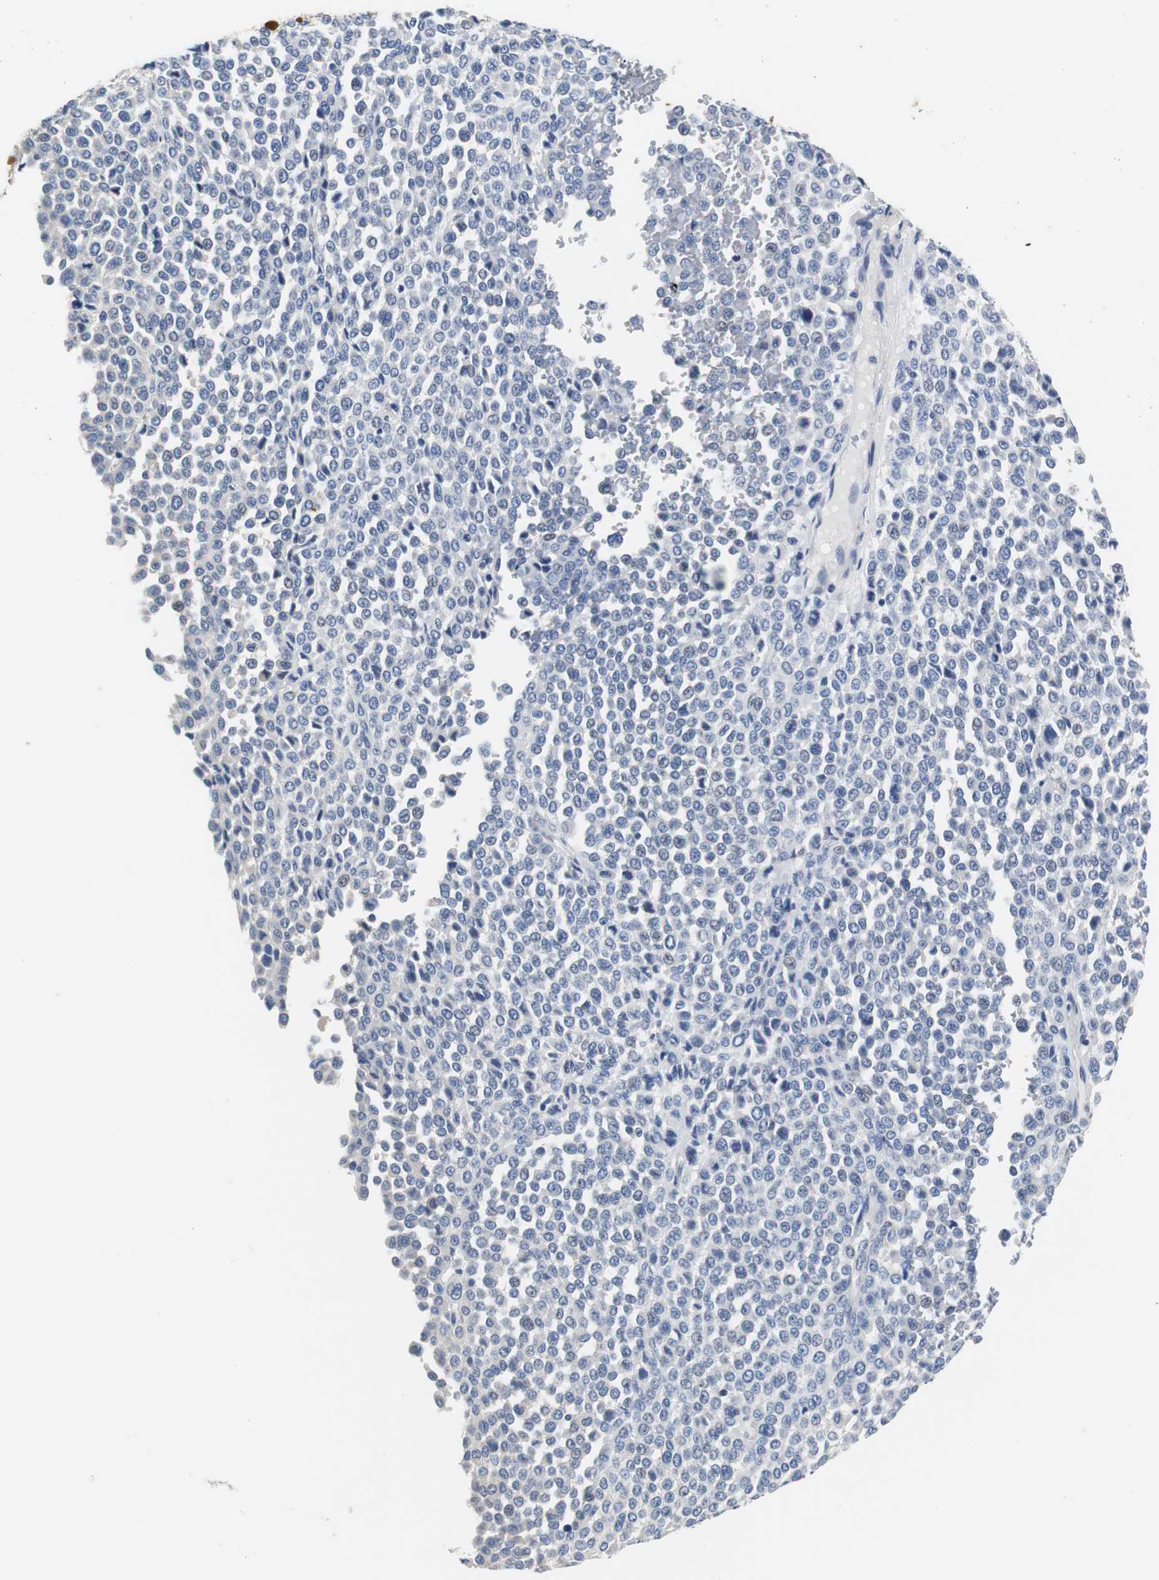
{"staining": {"intensity": "negative", "quantity": "none", "location": "none"}, "tissue": "melanoma", "cell_type": "Tumor cells", "image_type": "cancer", "snomed": [{"axis": "morphology", "description": "Malignant melanoma, Metastatic site"}, {"axis": "topography", "description": "Pancreas"}], "caption": "Immunohistochemistry (IHC) of melanoma reveals no staining in tumor cells.", "gene": "PCK1", "patient": {"sex": "female", "age": 30}}